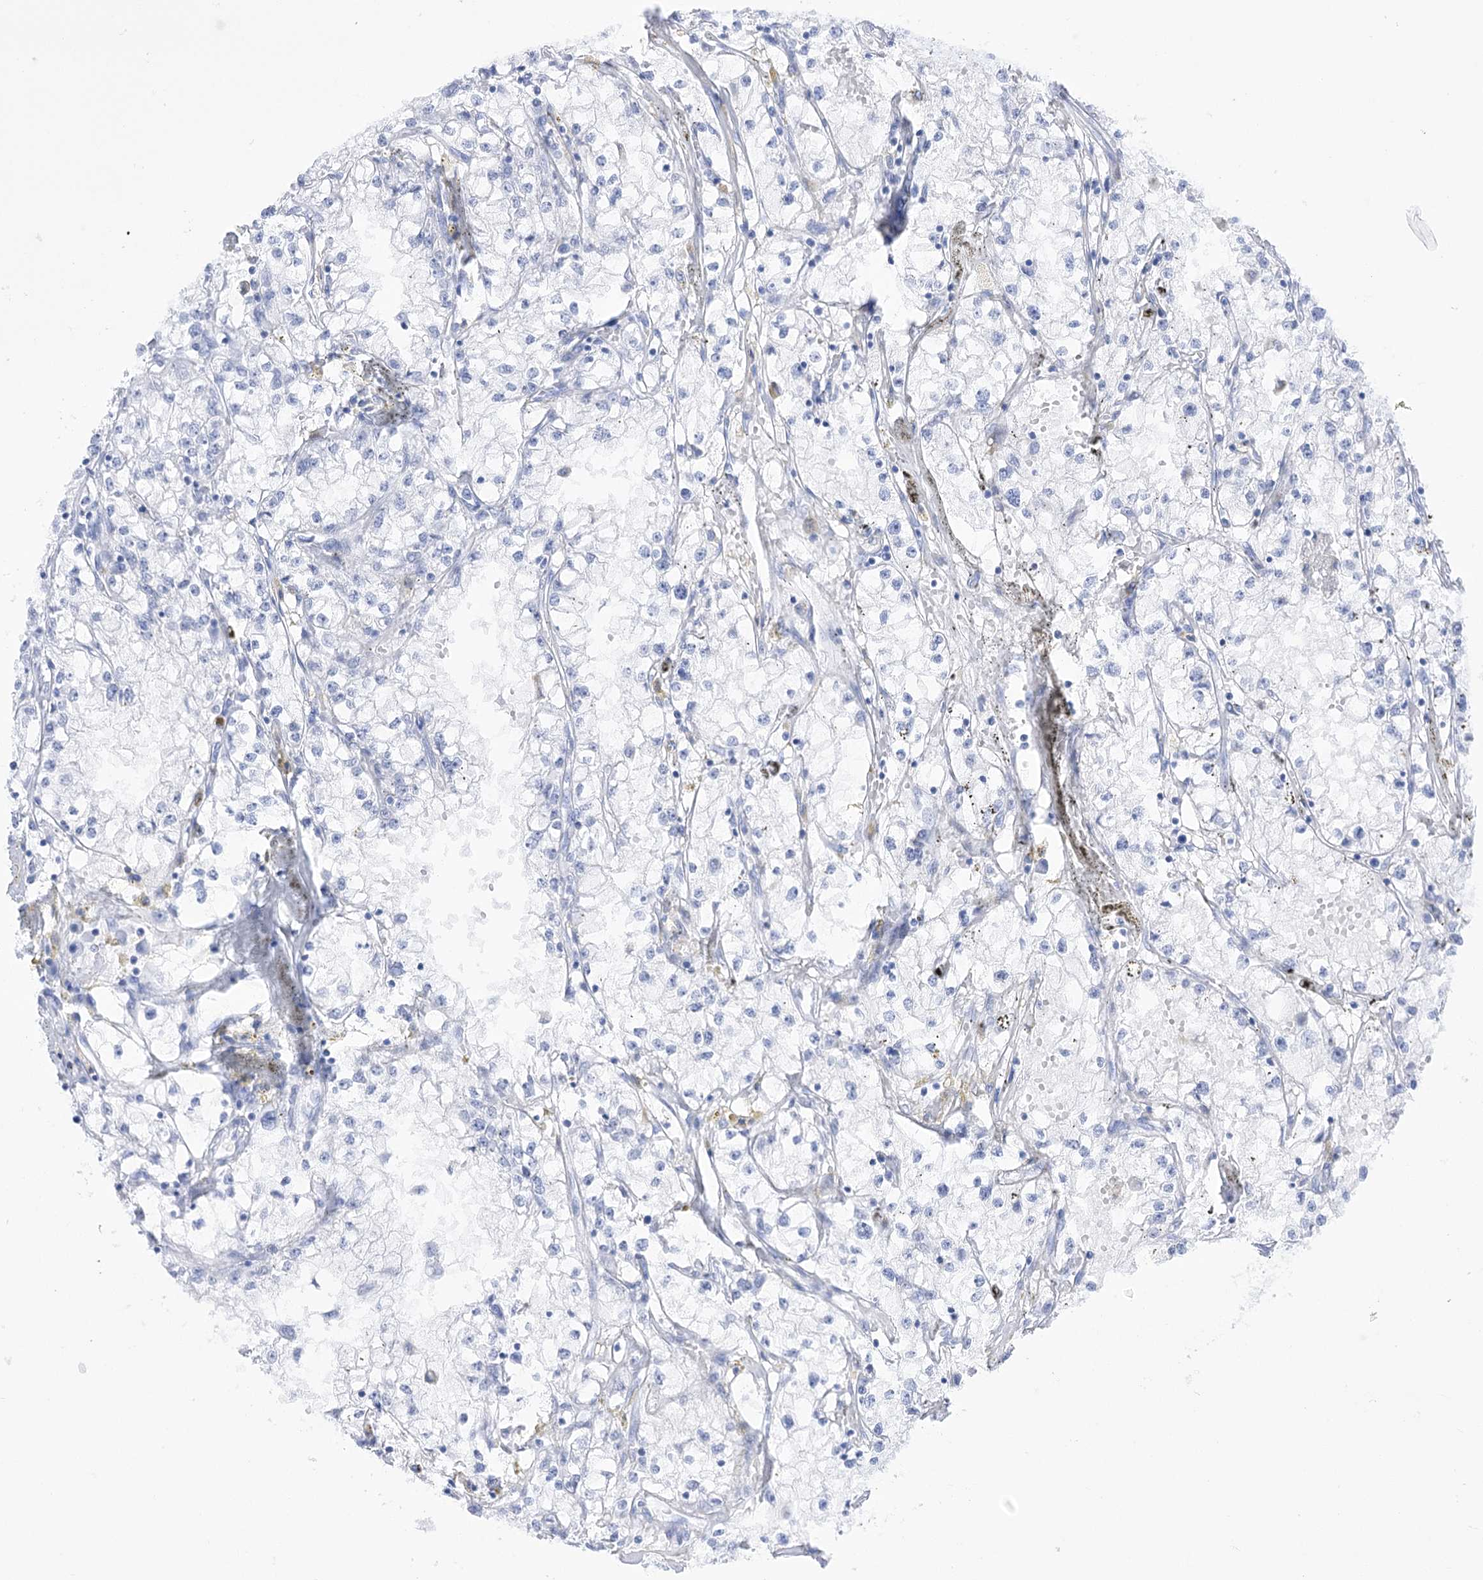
{"staining": {"intensity": "negative", "quantity": "none", "location": "none"}, "tissue": "renal cancer", "cell_type": "Tumor cells", "image_type": "cancer", "snomed": [{"axis": "morphology", "description": "Adenocarcinoma, NOS"}, {"axis": "topography", "description": "Kidney"}], "caption": "Tumor cells are negative for brown protein staining in renal cancer (adenocarcinoma).", "gene": "SIAE", "patient": {"sex": "male", "age": 56}}